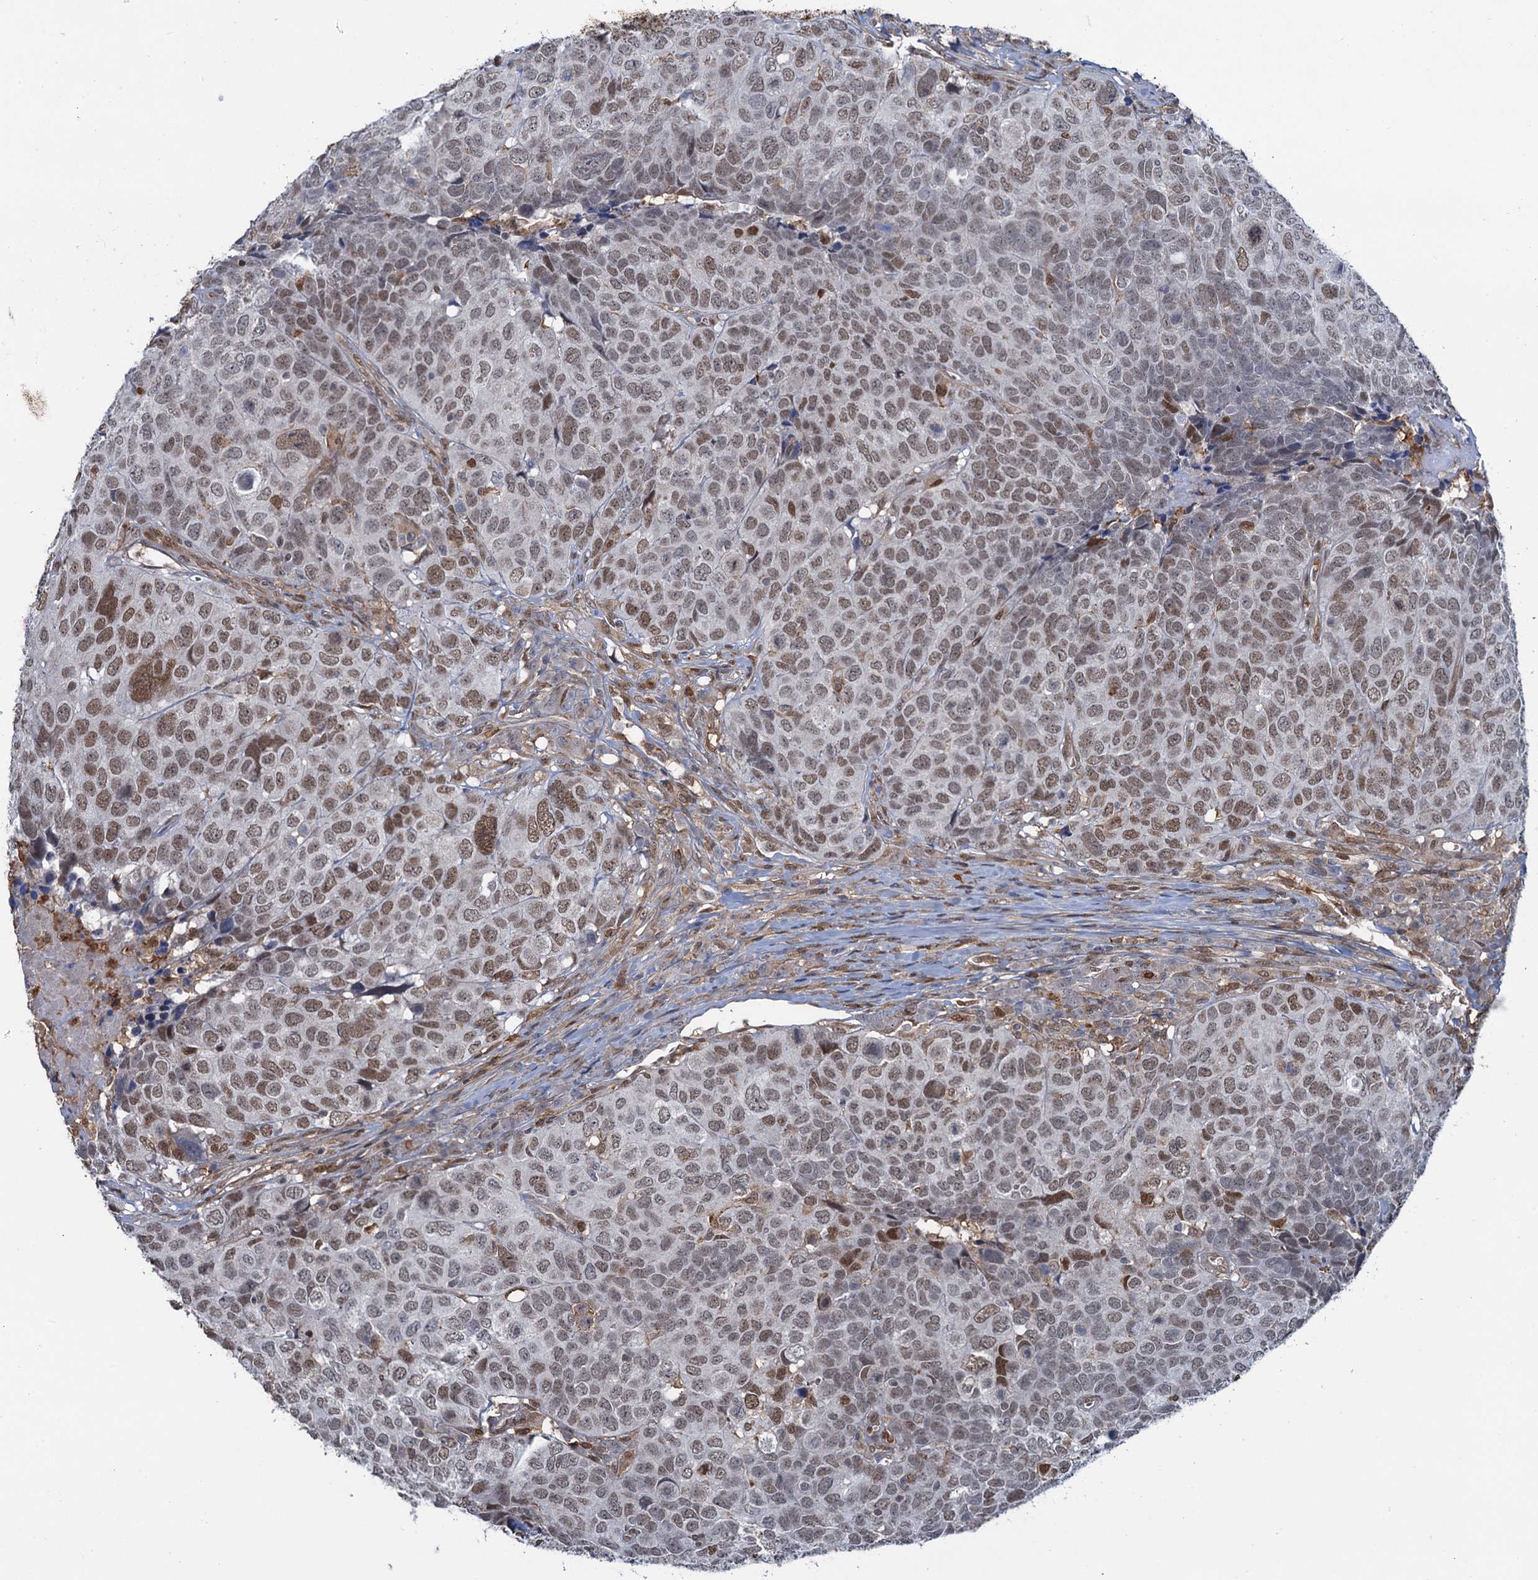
{"staining": {"intensity": "moderate", "quantity": ">75%", "location": "nuclear"}, "tissue": "head and neck cancer", "cell_type": "Tumor cells", "image_type": "cancer", "snomed": [{"axis": "morphology", "description": "Squamous cell carcinoma, NOS"}, {"axis": "topography", "description": "Head-Neck"}], "caption": "A medium amount of moderate nuclear expression is appreciated in approximately >75% of tumor cells in head and neck cancer tissue.", "gene": "ZNF609", "patient": {"sex": "male", "age": 66}}